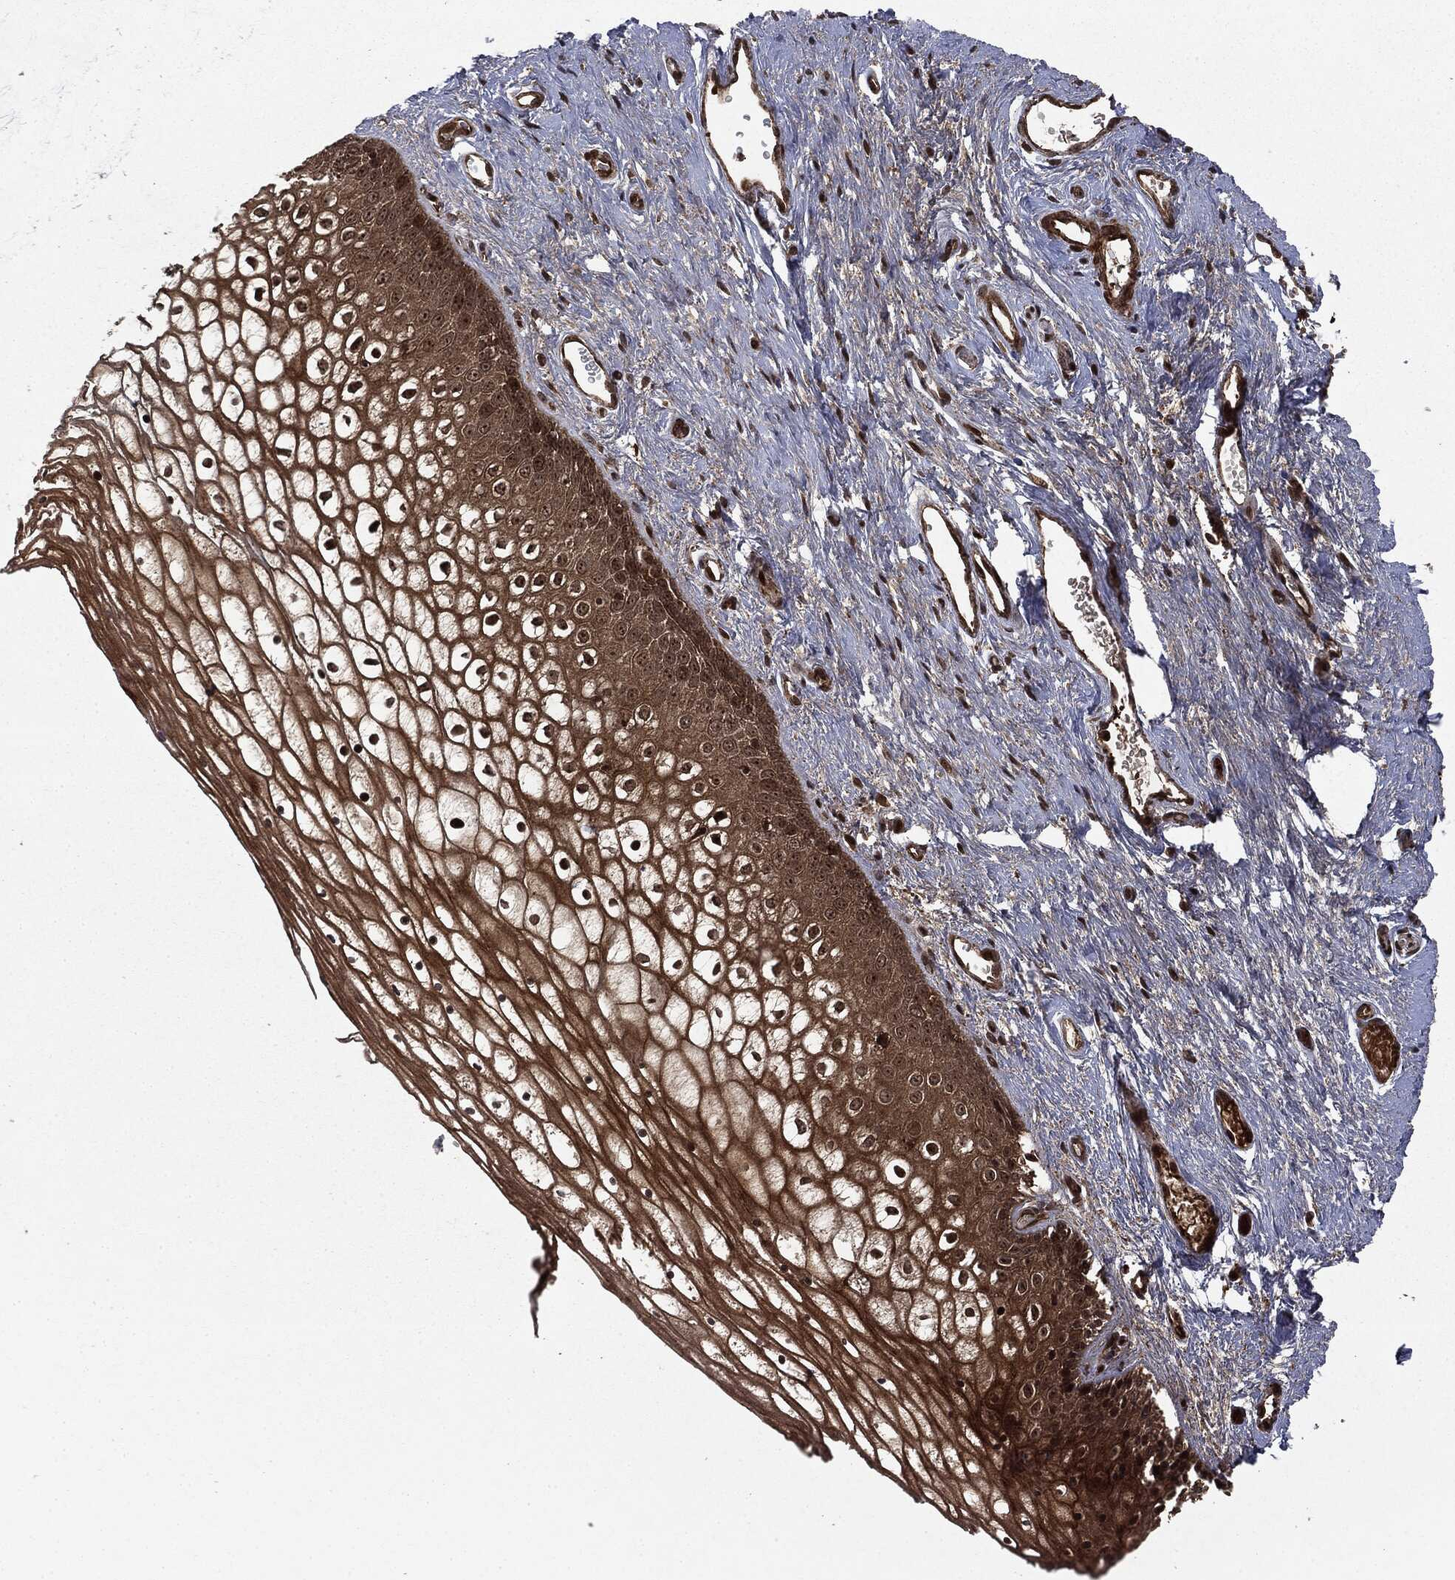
{"staining": {"intensity": "strong", "quantity": ">75%", "location": "cytoplasmic/membranous,nuclear"}, "tissue": "vagina", "cell_type": "Squamous epithelial cells", "image_type": "normal", "snomed": [{"axis": "morphology", "description": "Normal tissue, NOS"}, {"axis": "topography", "description": "Vagina"}], "caption": "Immunohistochemistry histopathology image of normal vagina stained for a protein (brown), which shows high levels of strong cytoplasmic/membranous,nuclear positivity in approximately >75% of squamous epithelial cells.", "gene": "CARD6", "patient": {"sex": "female", "age": 32}}